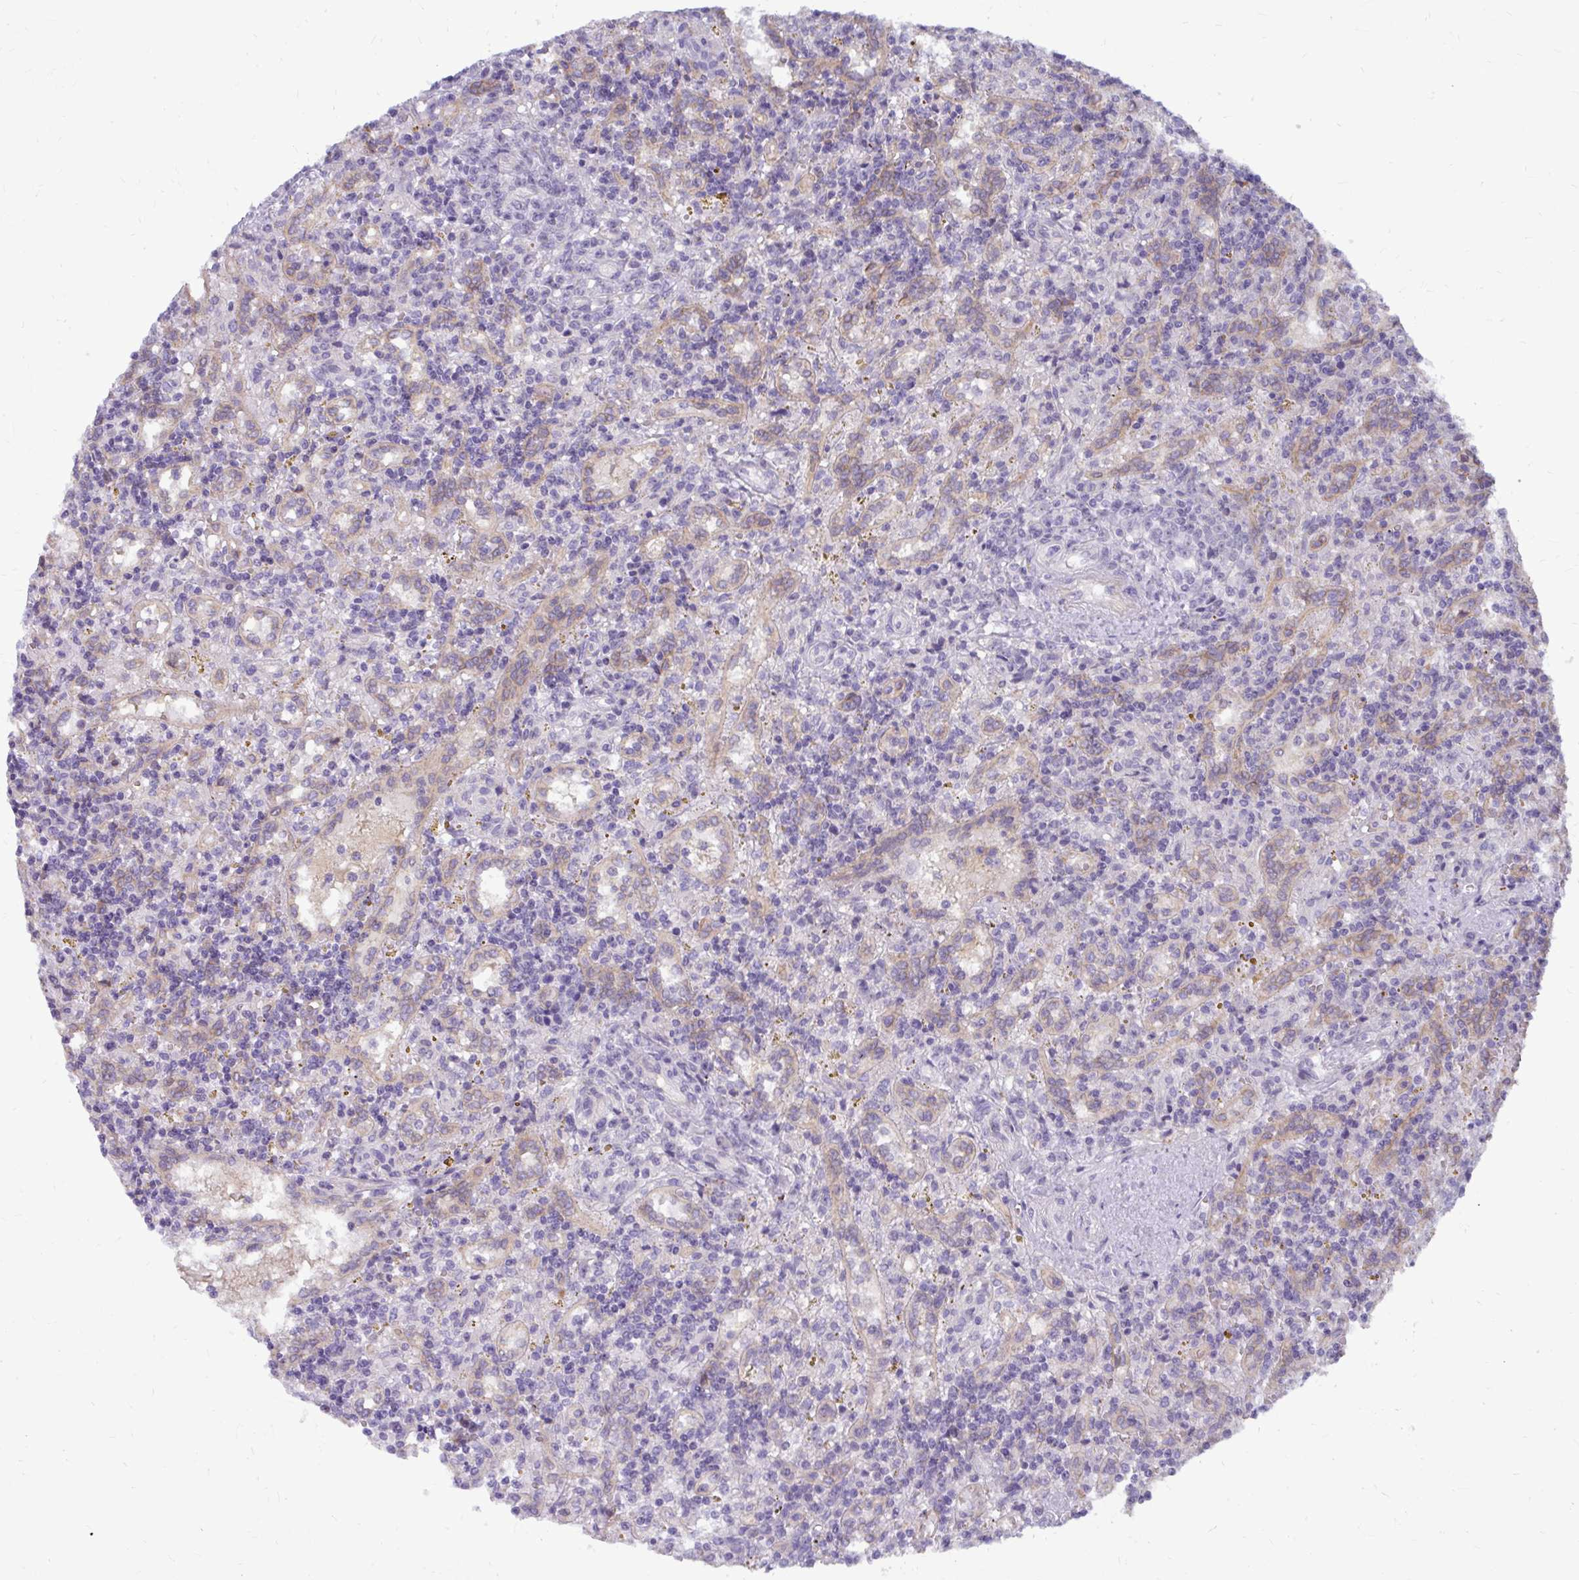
{"staining": {"intensity": "negative", "quantity": "none", "location": "none"}, "tissue": "lymphoma", "cell_type": "Tumor cells", "image_type": "cancer", "snomed": [{"axis": "morphology", "description": "Malignant lymphoma, non-Hodgkin's type, Low grade"}, {"axis": "topography", "description": "Spleen"}], "caption": "Image shows no significant protein positivity in tumor cells of lymphoma.", "gene": "MUS81", "patient": {"sex": "male", "age": 67}}